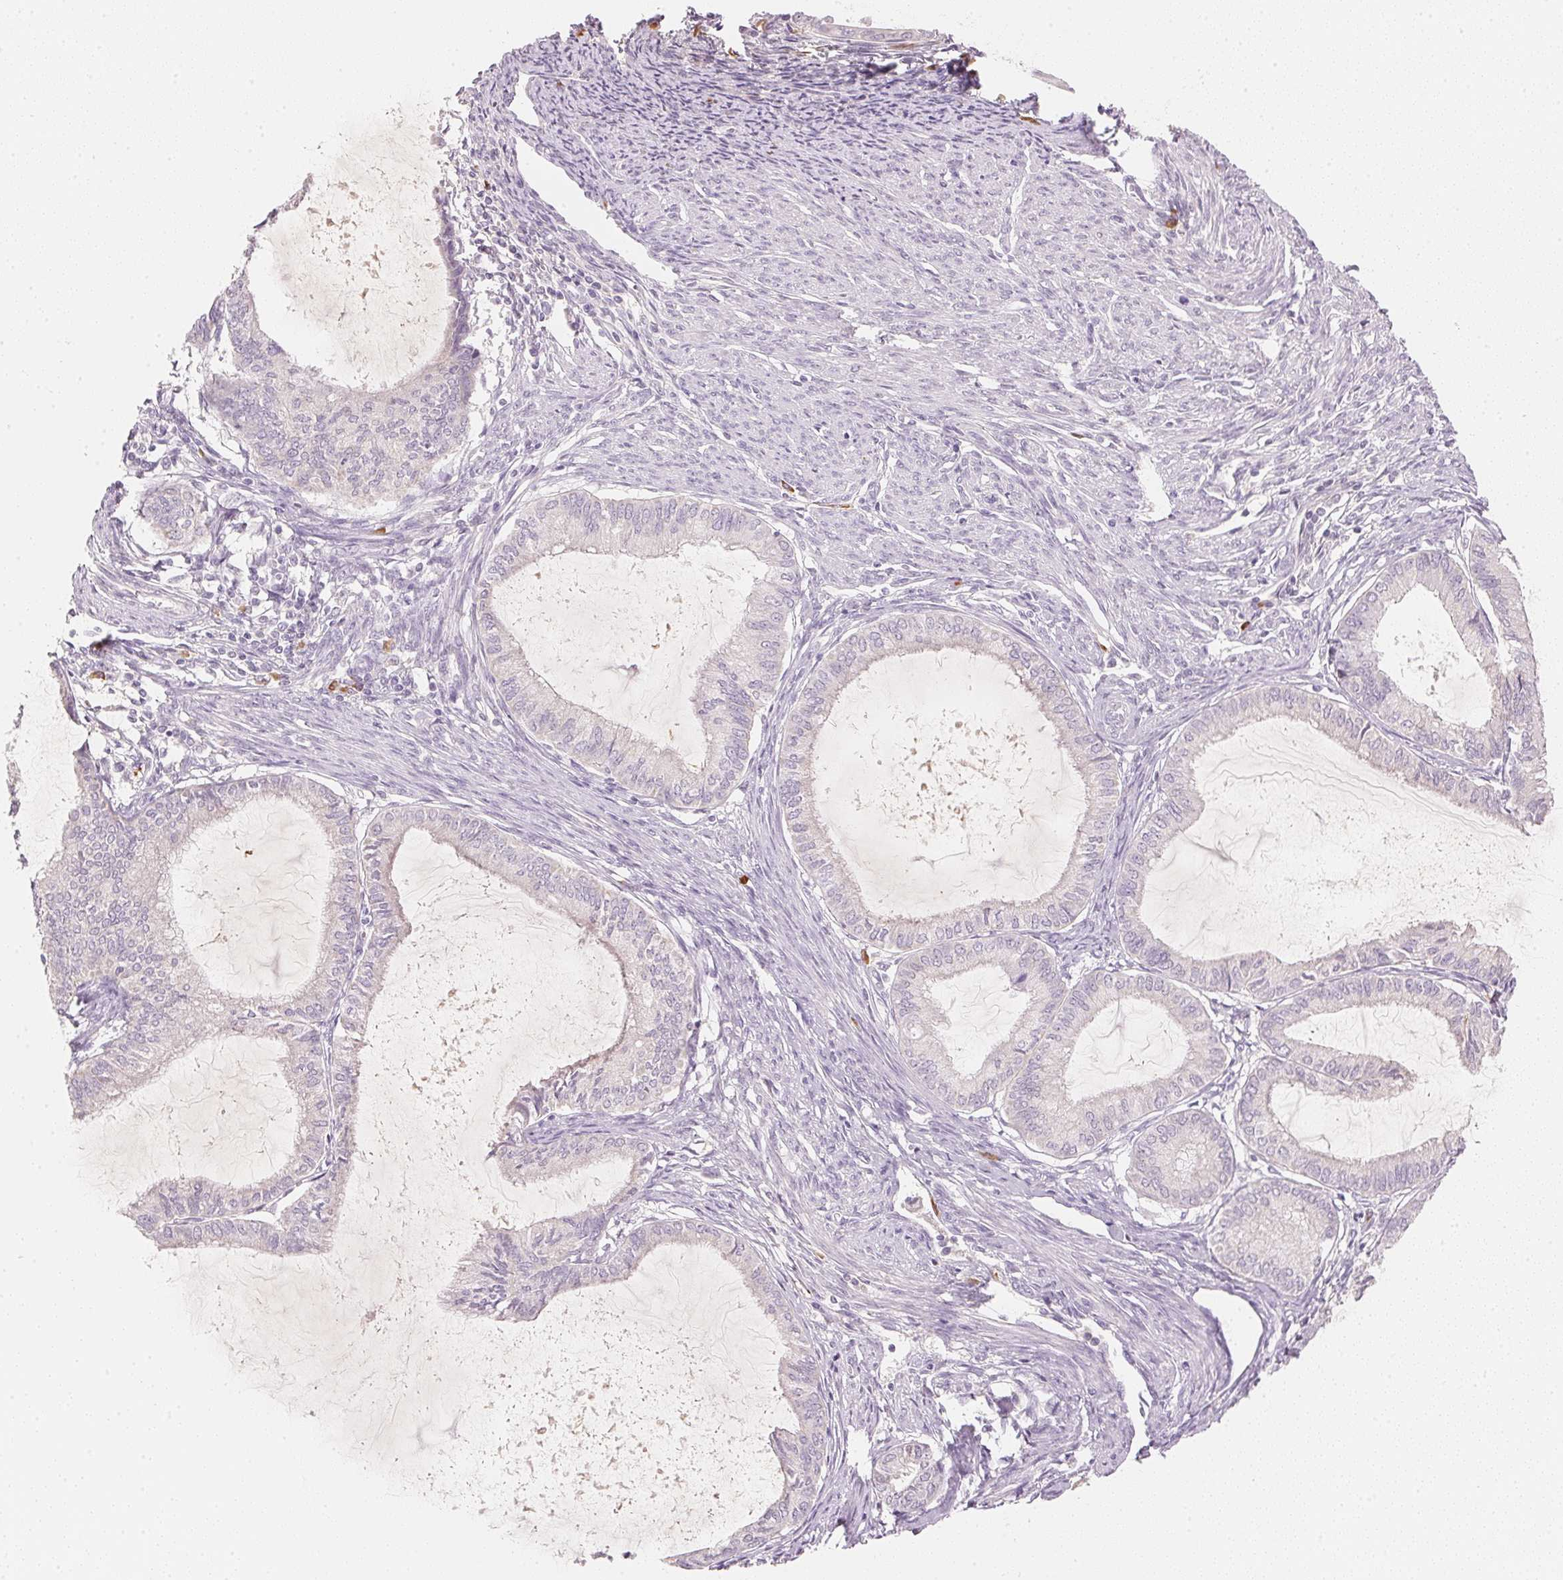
{"staining": {"intensity": "negative", "quantity": "none", "location": "none"}, "tissue": "endometrial cancer", "cell_type": "Tumor cells", "image_type": "cancer", "snomed": [{"axis": "morphology", "description": "Adenocarcinoma, NOS"}, {"axis": "topography", "description": "Endometrium"}], "caption": "Immunohistochemistry micrograph of neoplastic tissue: endometrial cancer (adenocarcinoma) stained with DAB displays no significant protein positivity in tumor cells.", "gene": "RMDN2", "patient": {"sex": "female", "age": 86}}